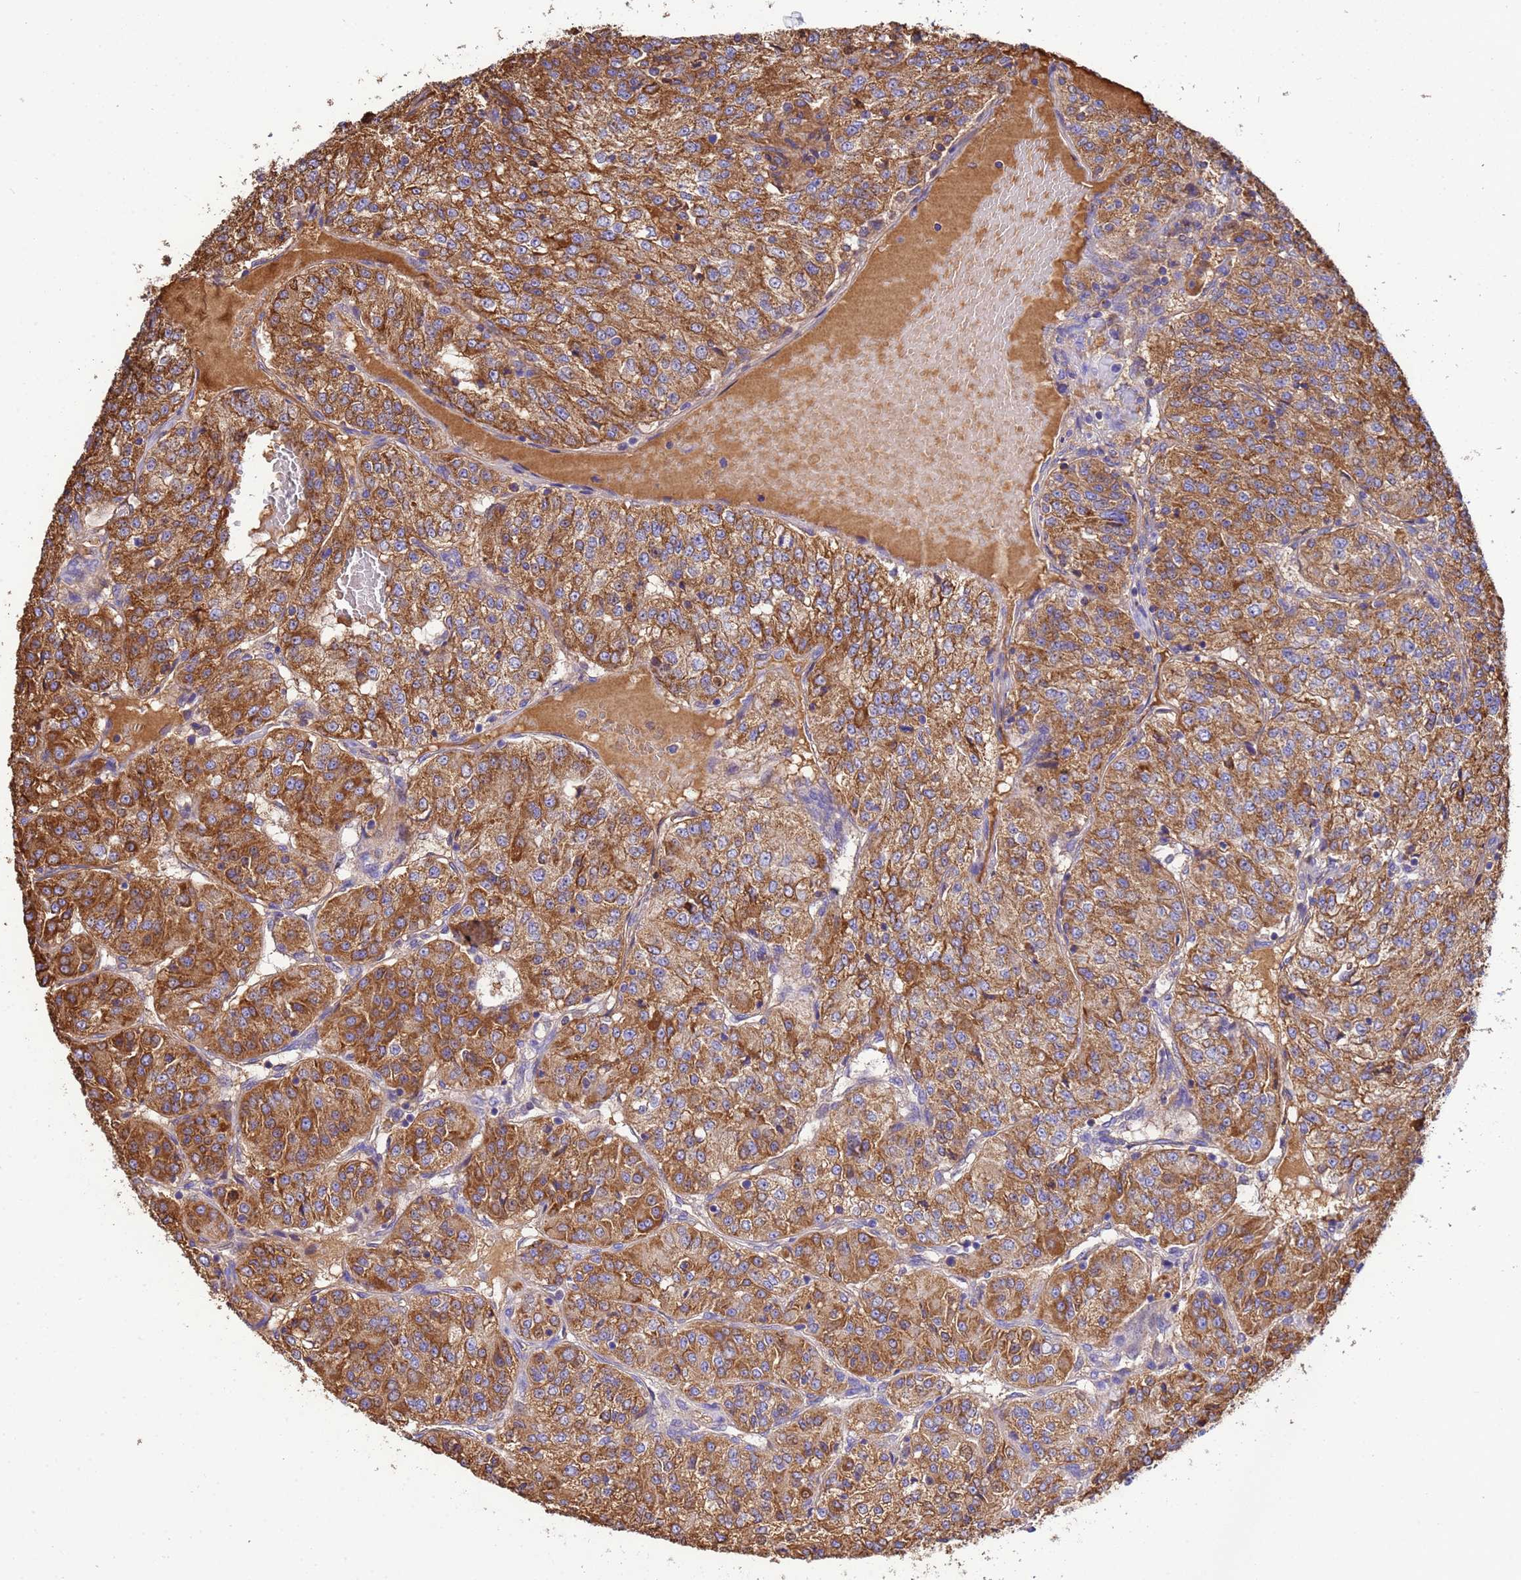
{"staining": {"intensity": "strong", "quantity": ">75%", "location": "cytoplasmic/membranous"}, "tissue": "renal cancer", "cell_type": "Tumor cells", "image_type": "cancer", "snomed": [{"axis": "morphology", "description": "Adenocarcinoma, NOS"}, {"axis": "topography", "description": "Kidney"}], "caption": "Tumor cells demonstrate high levels of strong cytoplasmic/membranous expression in approximately >75% of cells in renal cancer (adenocarcinoma).", "gene": "GLUD1", "patient": {"sex": "female", "age": 63}}